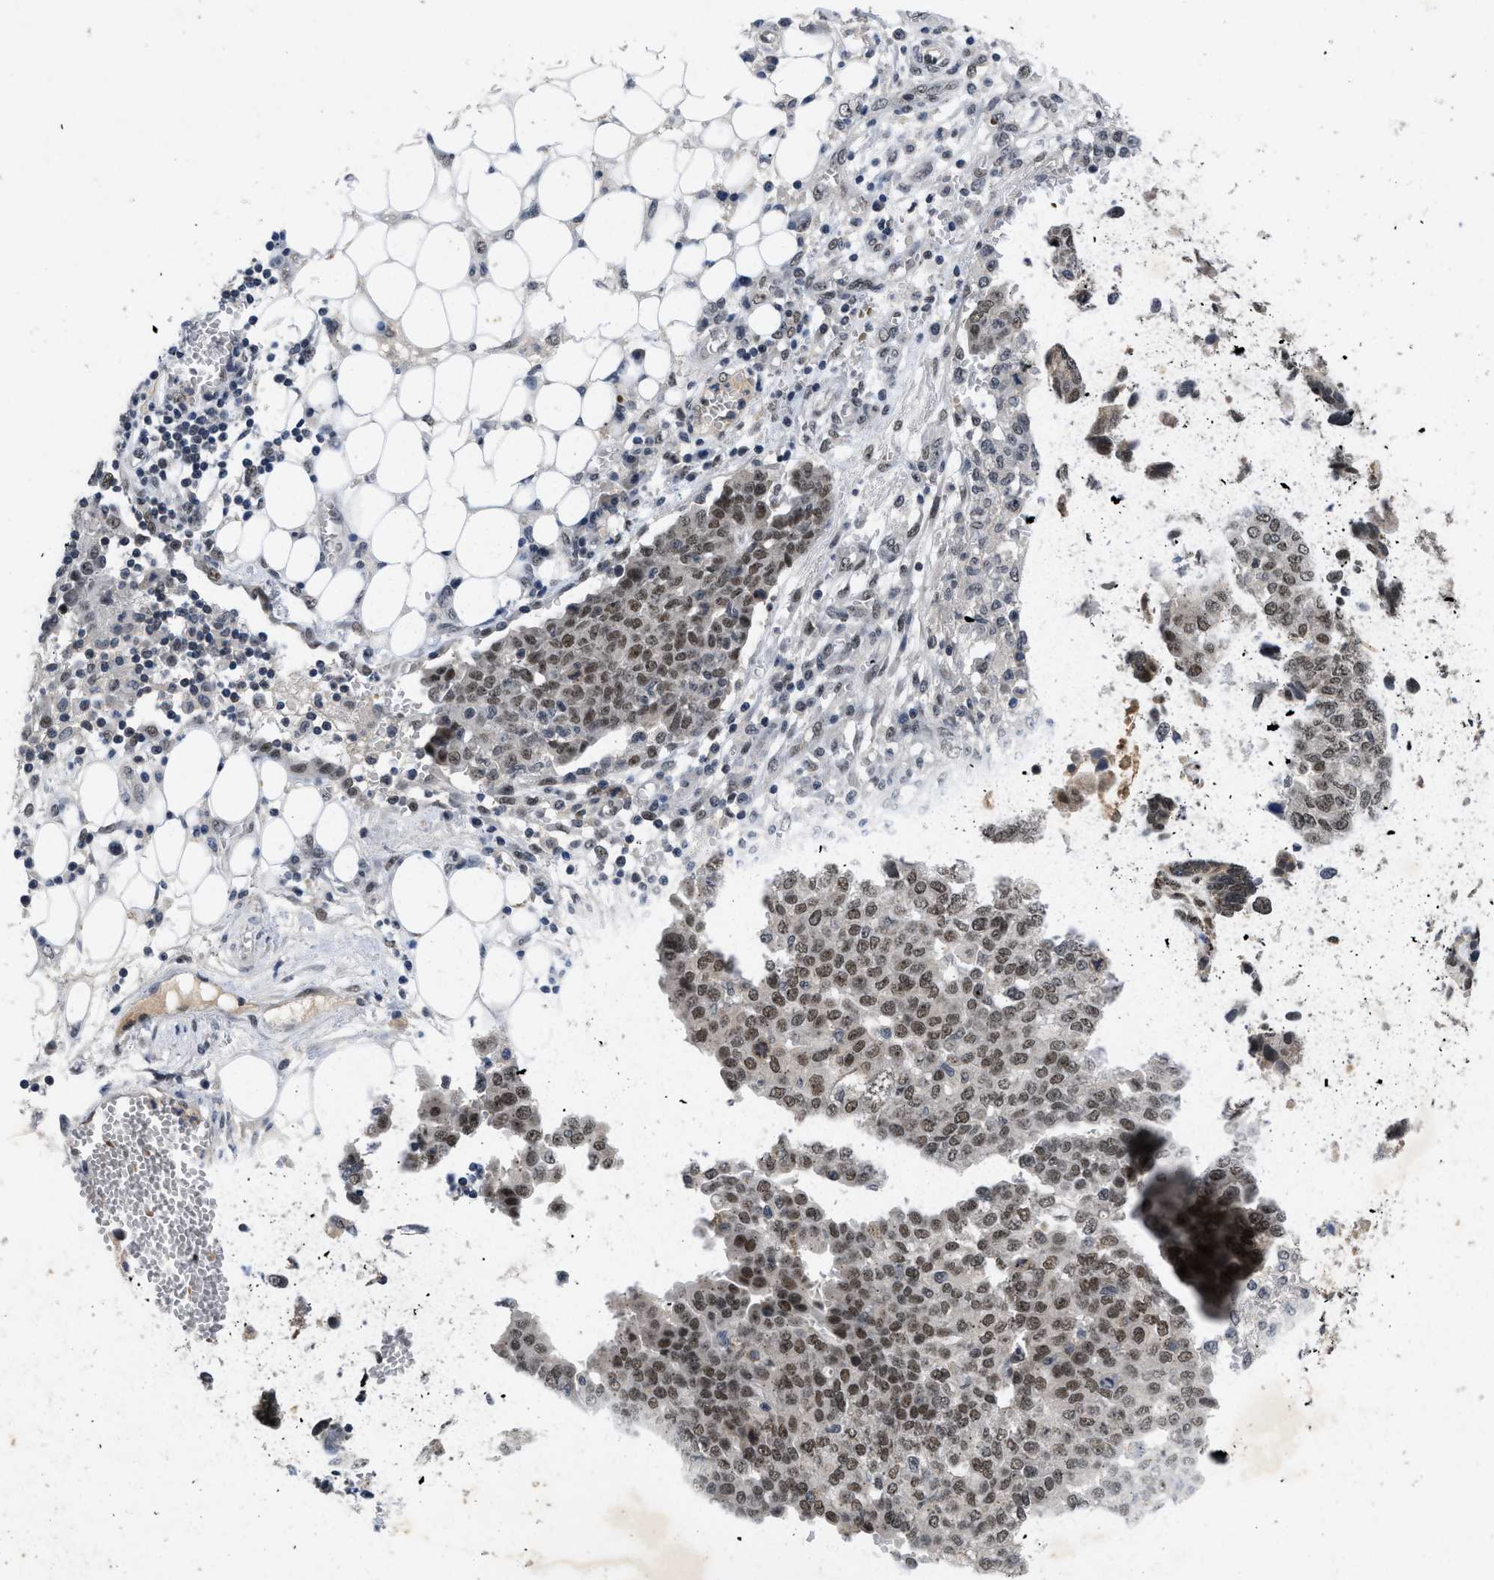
{"staining": {"intensity": "moderate", "quantity": ">75%", "location": "nuclear"}, "tissue": "ovarian cancer", "cell_type": "Tumor cells", "image_type": "cancer", "snomed": [{"axis": "morphology", "description": "Cystadenocarcinoma, serous, NOS"}, {"axis": "topography", "description": "Soft tissue"}, {"axis": "topography", "description": "Ovary"}], "caption": "Ovarian serous cystadenocarcinoma tissue reveals moderate nuclear staining in approximately >75% of tumor cells", "gene": "ZNF346", "patient": {"sex": "female", "age": 57}}